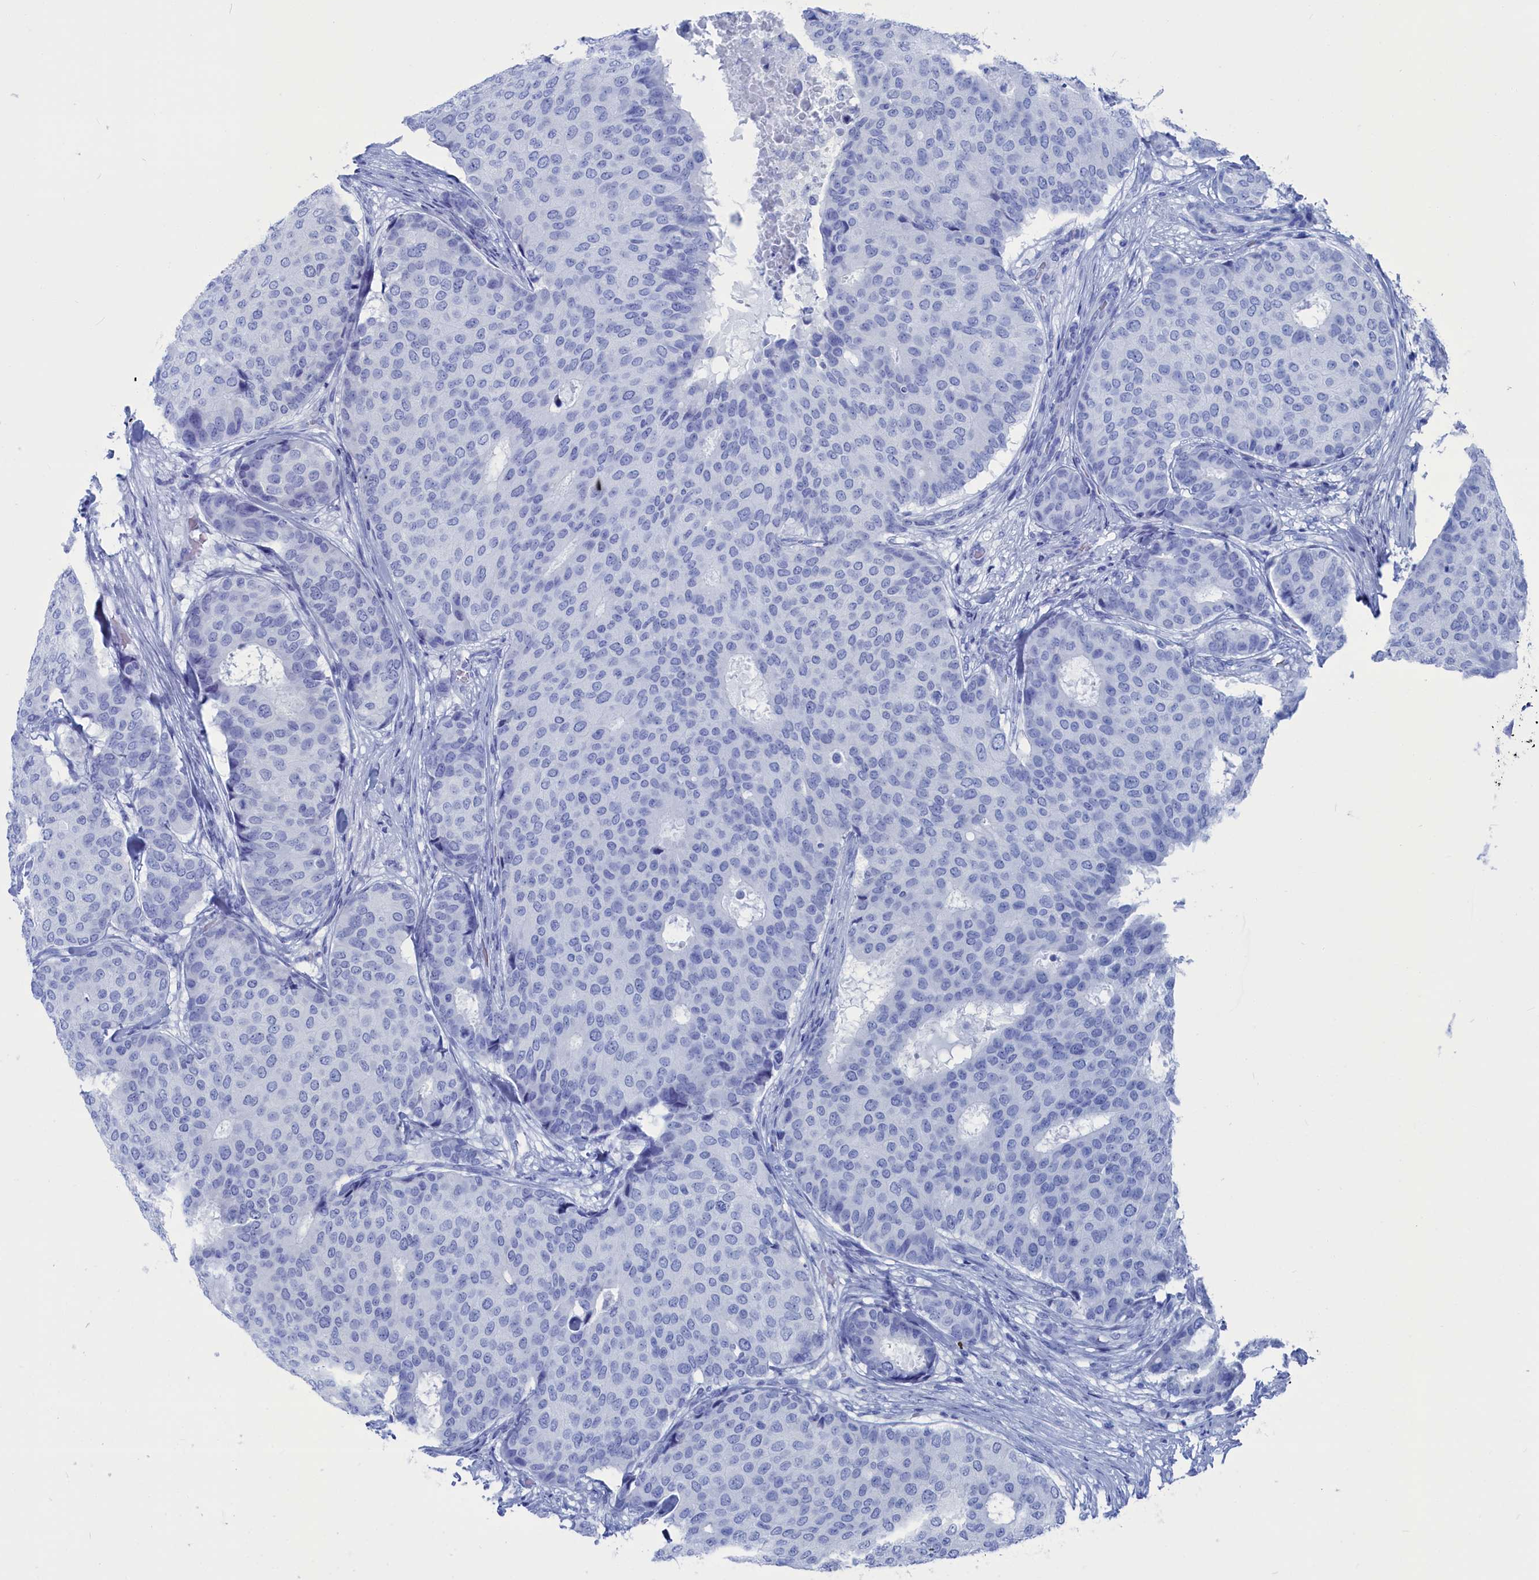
{"staining": {"intensity": "negative", "quantity": "none", "location": "none"}, "tissue": "breast cancer", "cell_type": "Tumor cells", "image_type": "cancer", "snomed": [{"axis": "morphology", "description": "Duct carcinoma"}, {"axis": "topography", "description": "Breast"}], "caption": "Tumor cells are negative for protein expression in human breast cancer. (DAB (3,3'-diaminobenzidine) immunohistochemistry, high magnification).", "gene": "CEND1", "patient": {"sex": "female", "age": 75}}